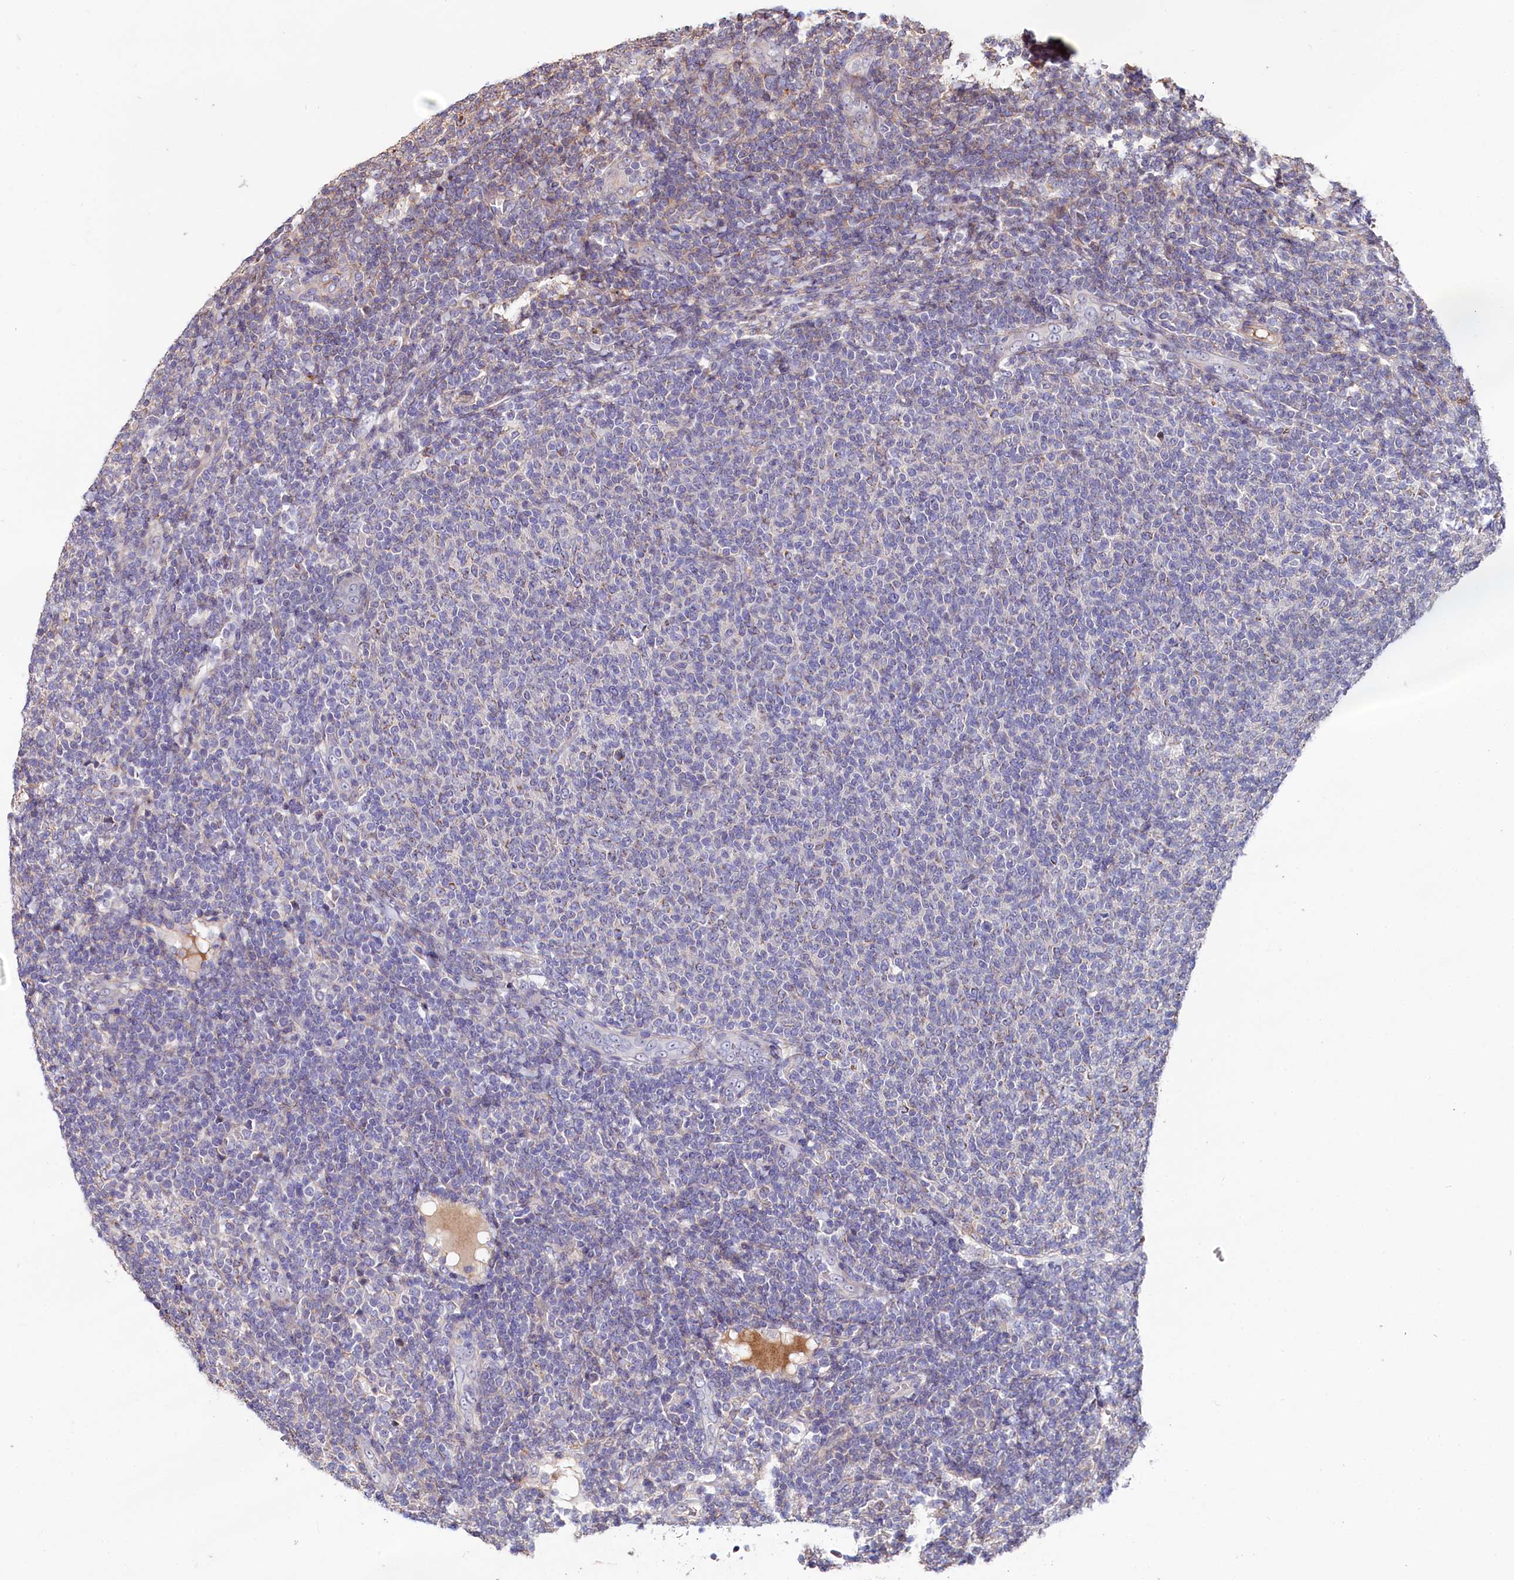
{"staining": {"intensity": "weak", "quantity": "<25%", "location": "cytoplasmic/membranous"}, "tissue": "lymphoma", "cell_type": "Tumor cells", "image_type": "cancer", "snomed": [{"axis": "morphology", "description": "Malignant lymphoma, non-Hodgkin's type, Low grade"}, {"axis": "topography", "description": "Lymph node"}], "caption": "IHC image of neoplastic tissue: lymphoma stained with DAB (3,3'-diaminobenzidine) reveals no significant protein expression in tumor cells.", "gene": "RPUSD3", "patient": {"sex": "male", "age": 66}}